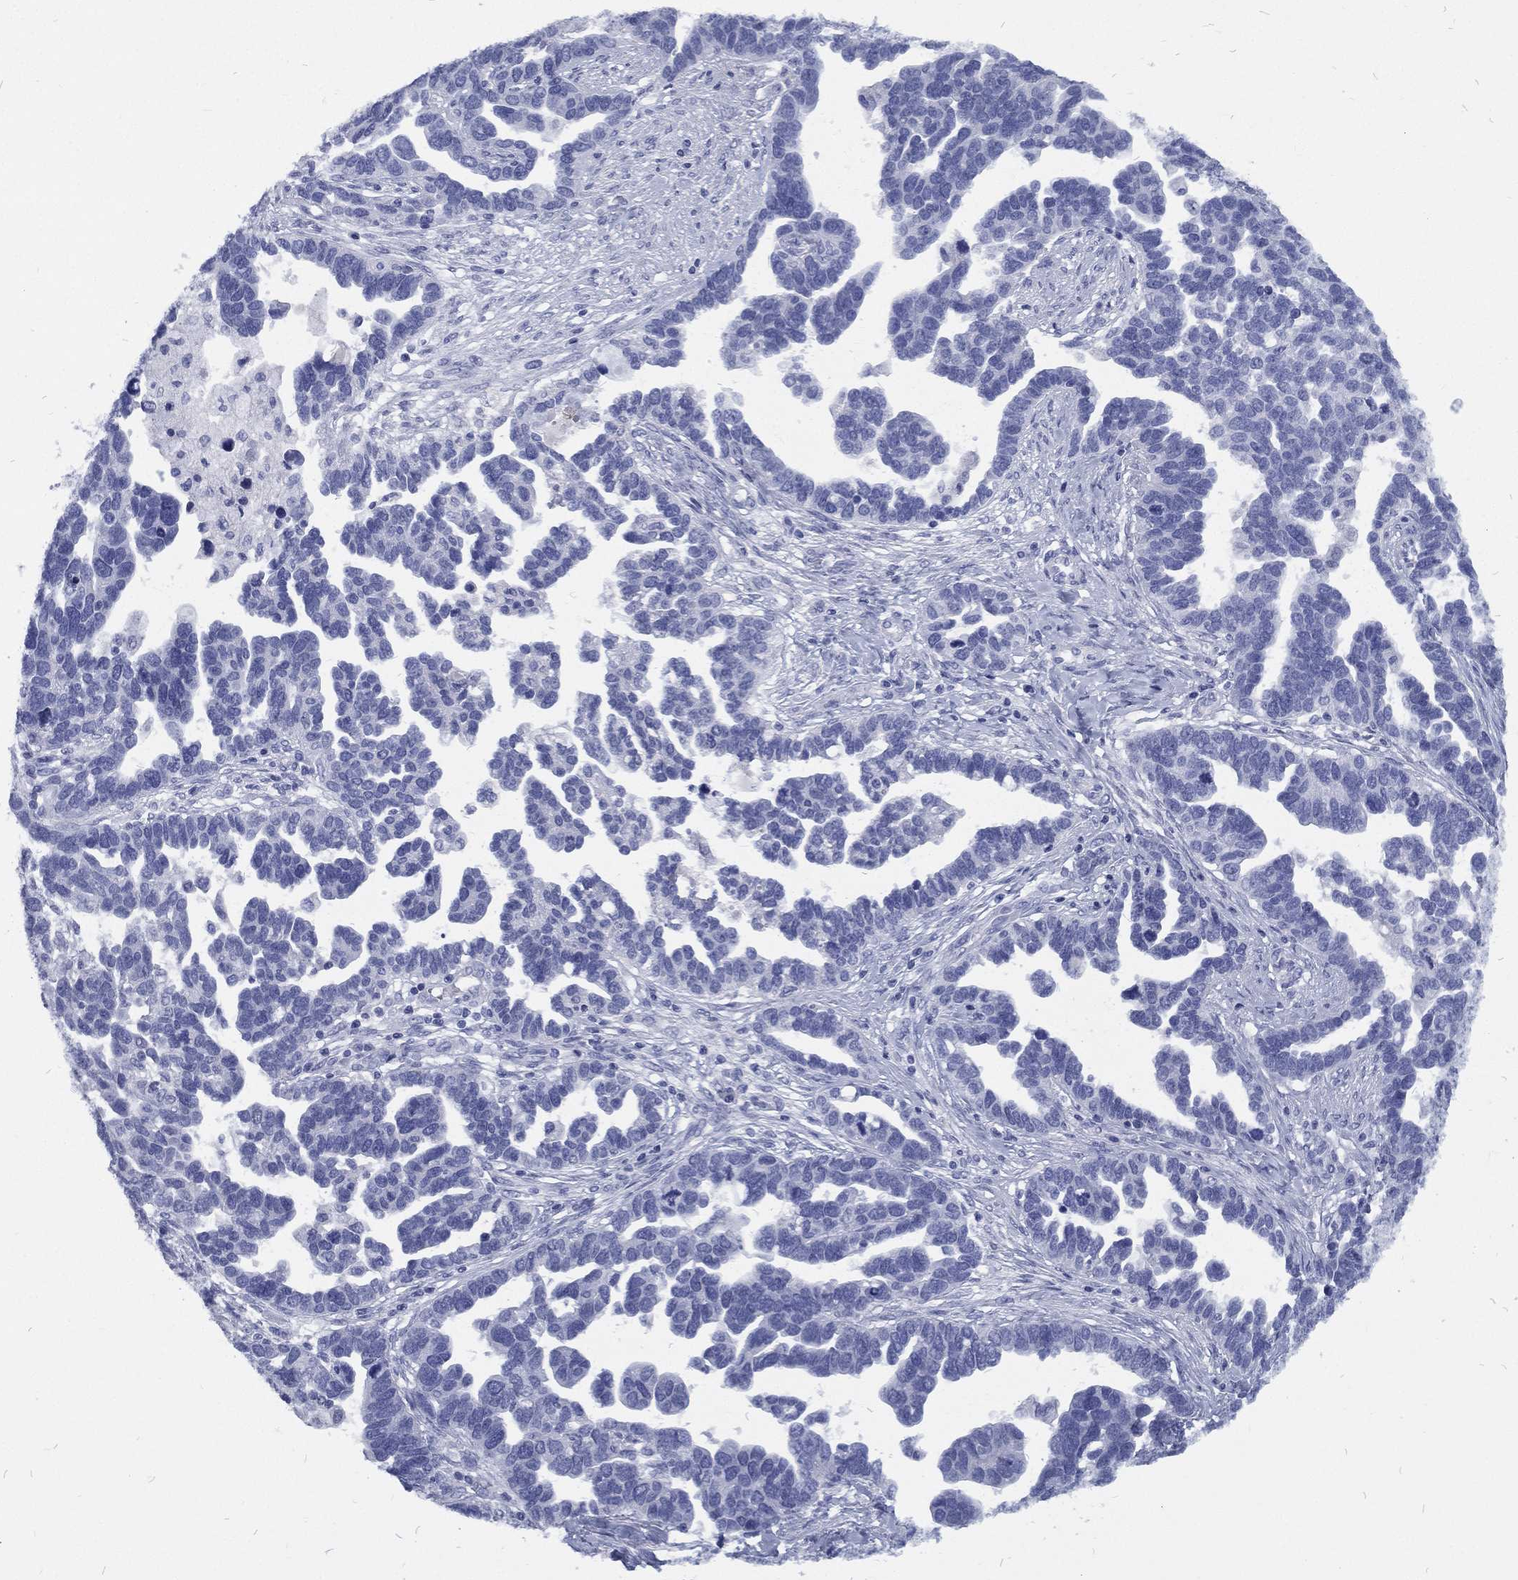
{"staining": {"intensity": "negative", "quantity": "none", "location": "none"}, "tissue": "ovarian cancer", "cell_type": "Tumor cells", "image_type": "cancer", "snomed": [{"axis": "morphology", "description": "Cystadenocarcinoma, serous, NOS"}, {"axis": "topography", "description": "Ovary"}], "caption": "This is an immunohistochemistry (IHC) photomicrograph of human ovarian cancer (serous cystadenocarcinoma). There is no positivity in tumor cells.", "gene": "RSPH4A", "patient": {"sex": "female", "age": 54}}